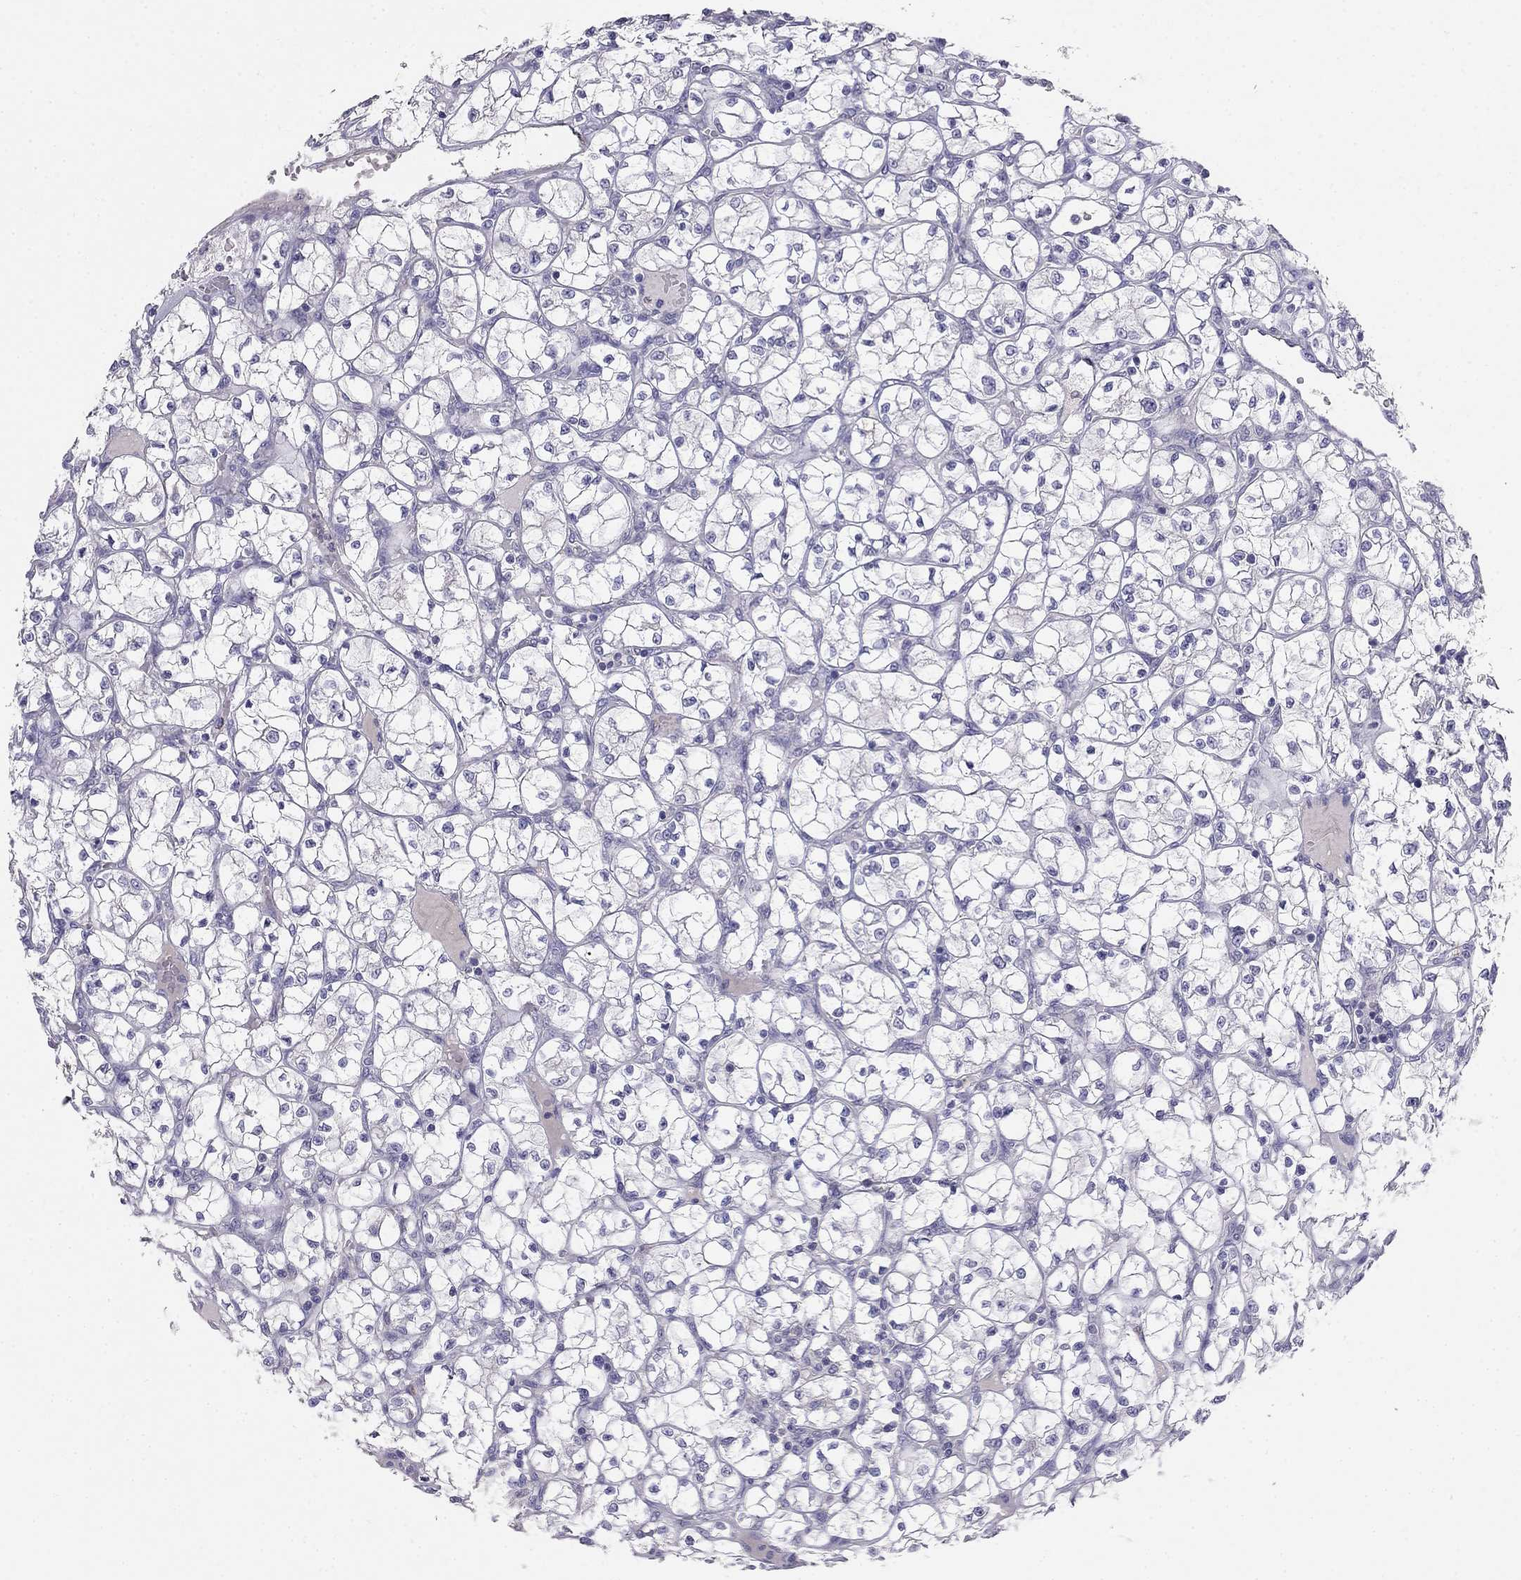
{"staining": {"intensity": "negative", "quantity": "none", "location": "none"}, "tissue": "renal cancer", "cell_type": "Tumor cells", "image_type": "cancer", "snomed": [{"axis": "morphology", "description": "Adenocarcinoma, NOS"}, {"axis": "topography", "description": "Kidney"}], "caption": "An immunohistochemistry (IHC) photomicrograph of renal cancer (adenocarcinoma) is shown. There is no staining in tumor cells of renal cancer (adenocarcinoma).", "gene": "LY6H", "patient": {"sex": "female", "age": 64}}